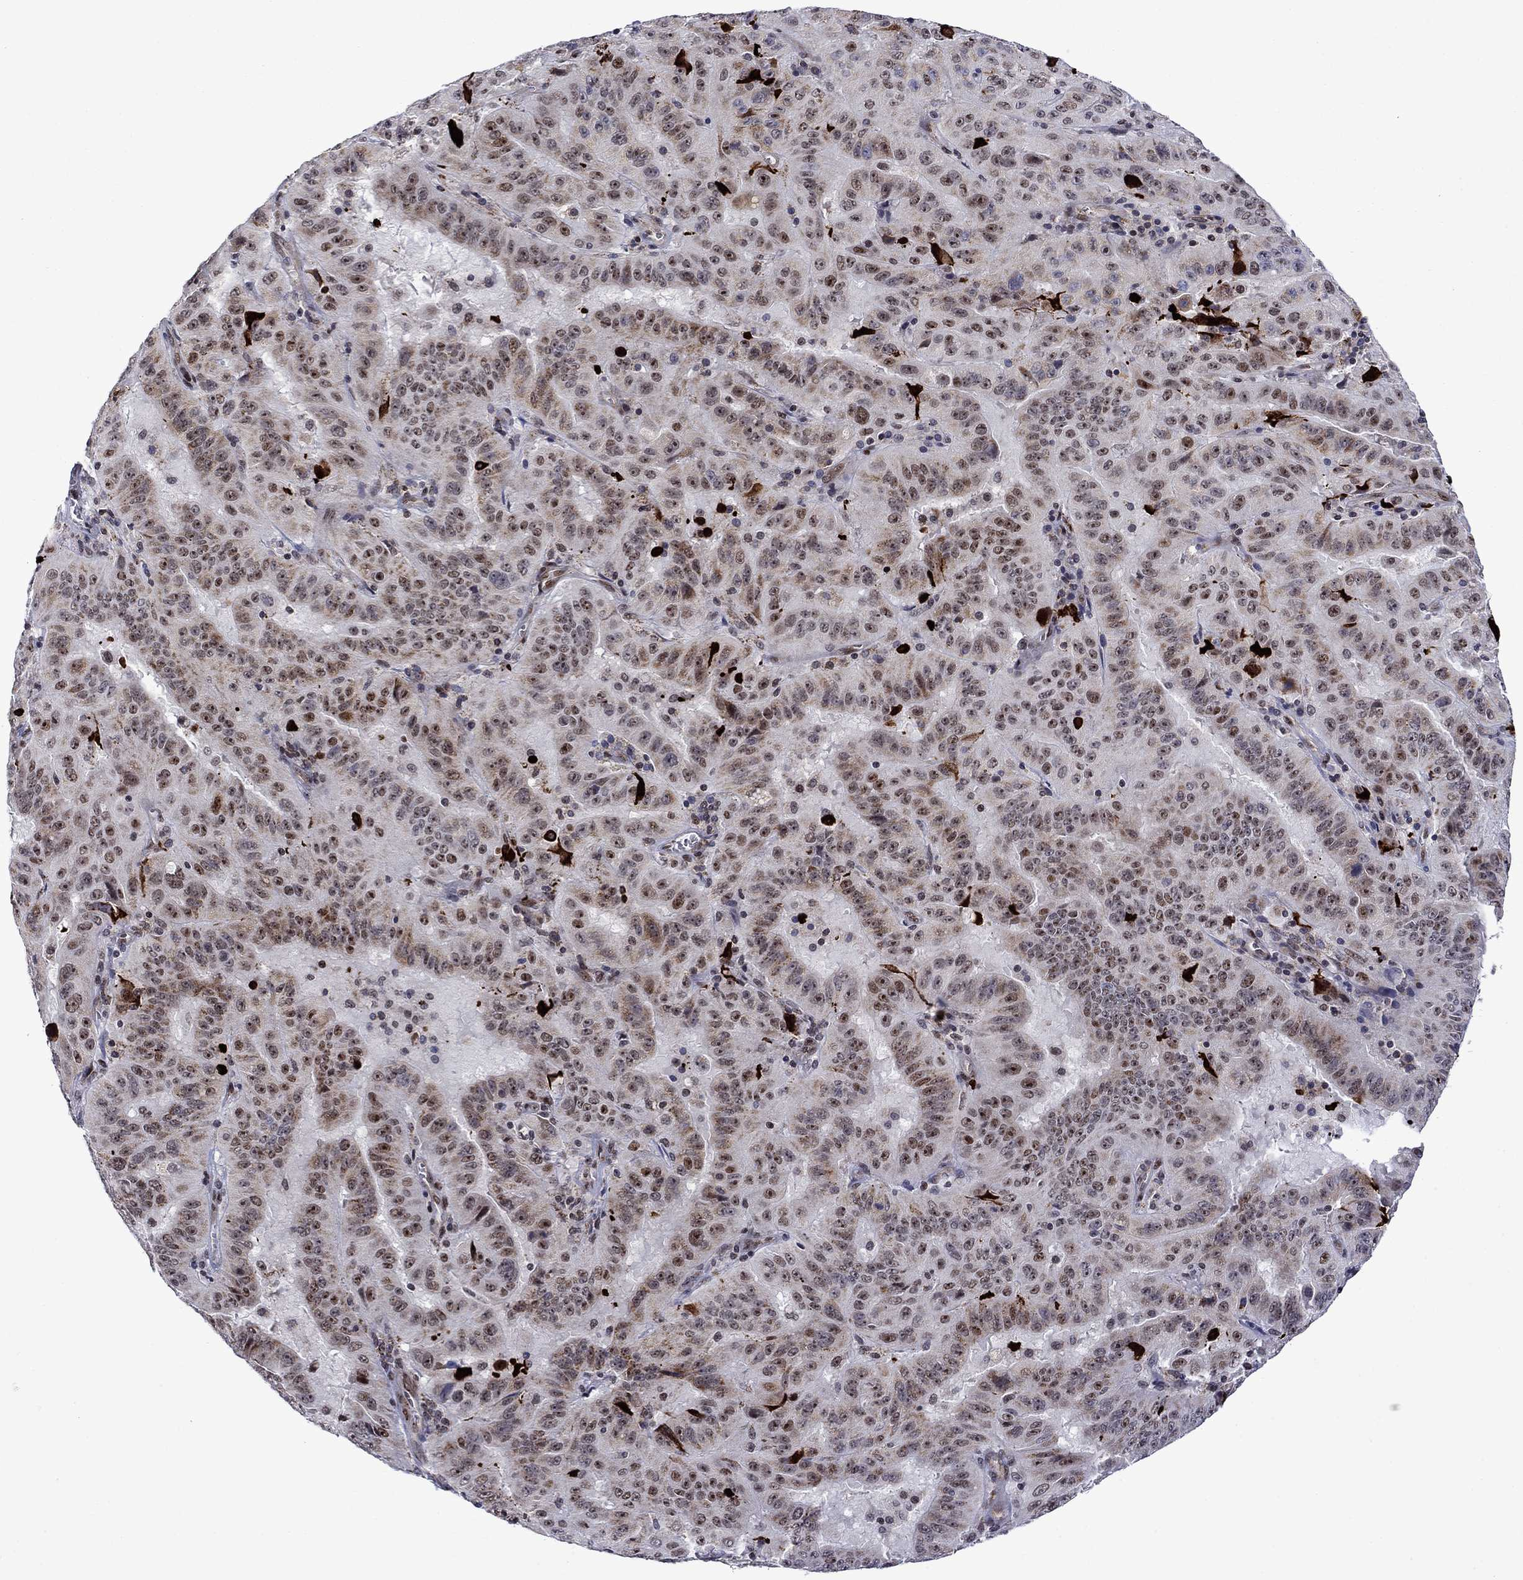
{"staining": {"intensity": "weak", "quantity": "25%-75%", "location": "nuclear"}, "tissue": "pancreatic cancer", "cell_type": "Tumor cells", "image_type": "cancer", "snomed": [{"axis": "morphology", "description": "Adenocarcinoma, NOS"}, {"axis": "topography", "description": "Pancreas"}], "caption": "Pancreatic cancer (adenocarcinoma) stained for a protein (brown) displays weak nuclear positive expression in approximately 25%-75% of tumor cells.", "gene": "SURF2", "patient": {"sex": "male", "age": 63}}